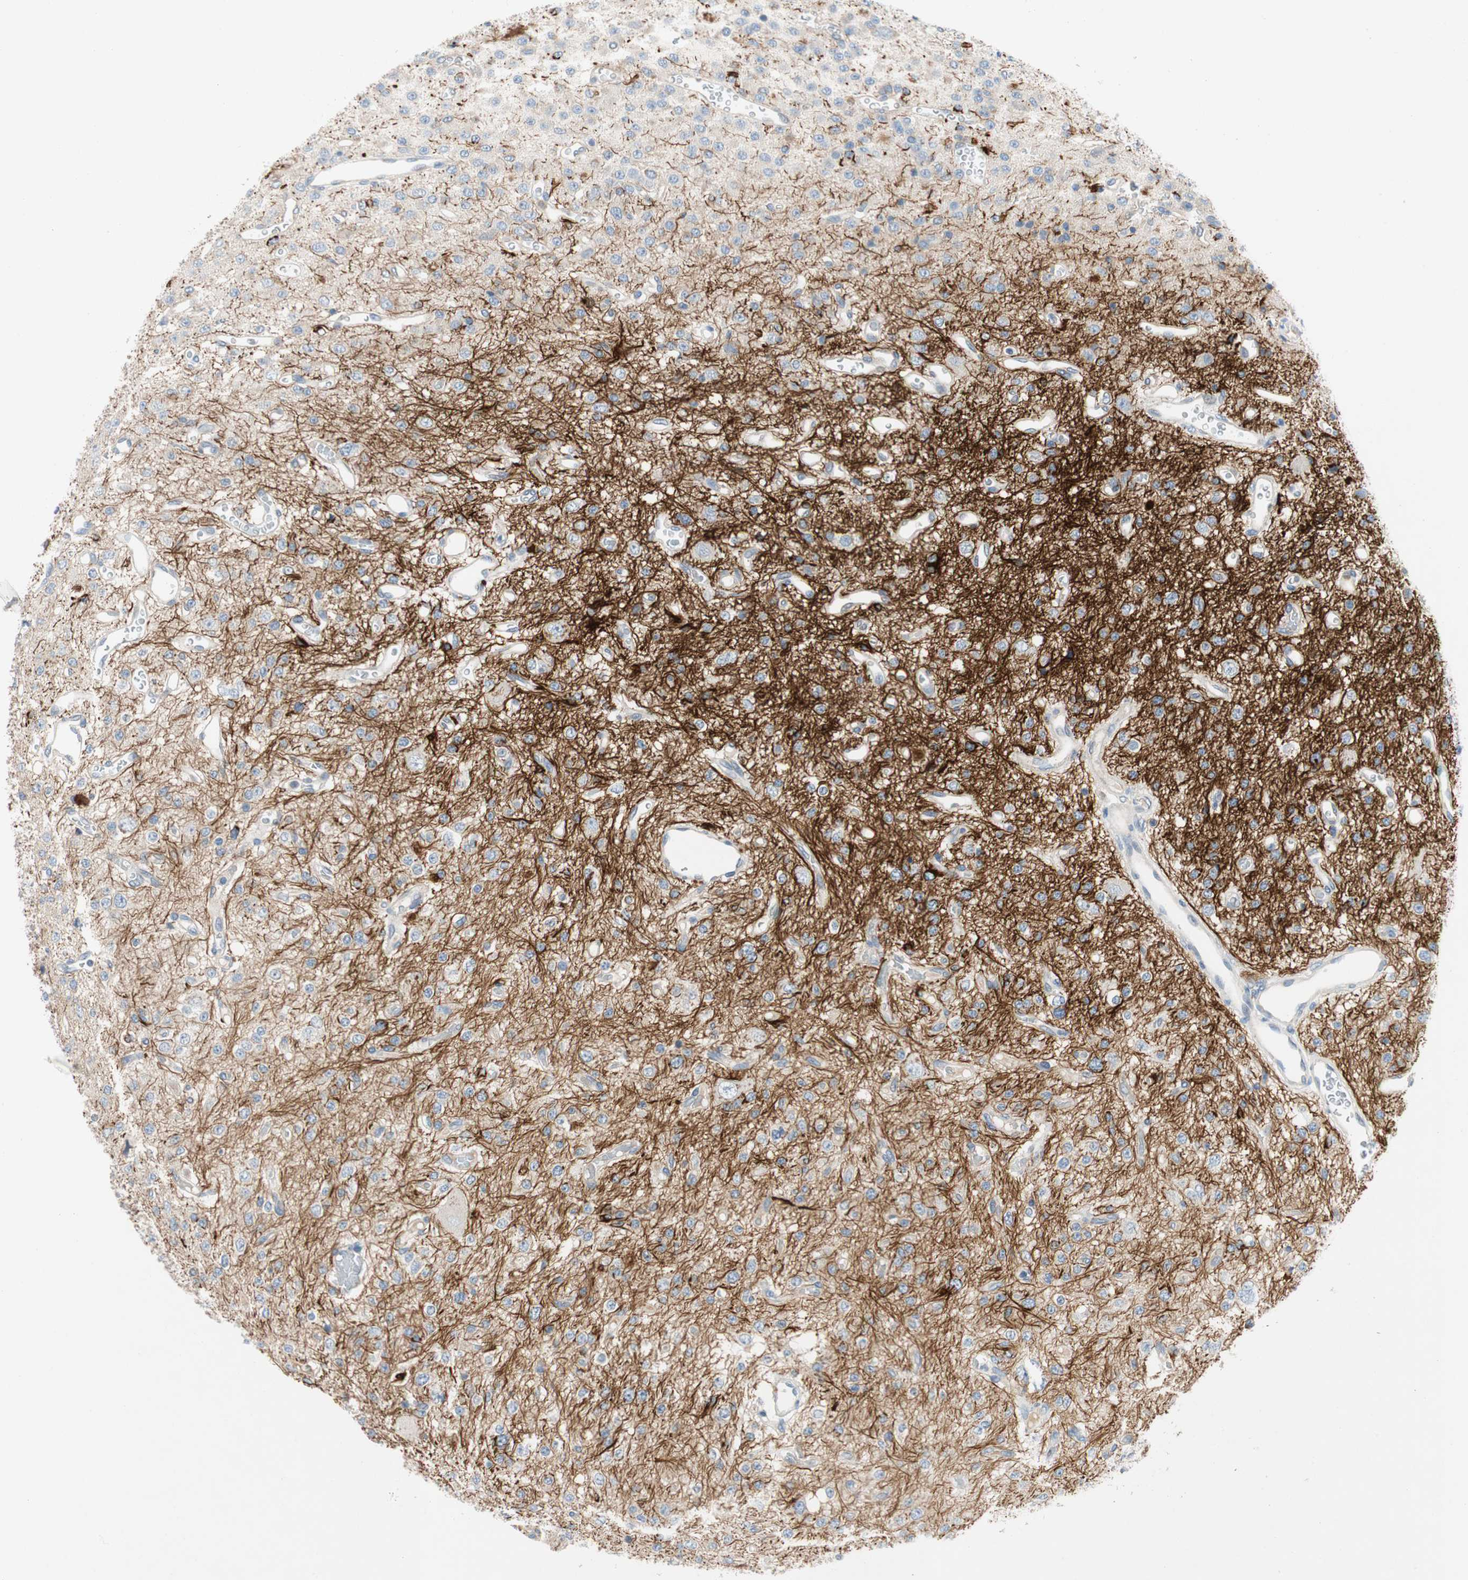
{"staining": {"intensity": "negative", "quantity": "none", "location": "none"}, "tissue": "glioma", "cell_type": "Tumor cells", "image_type": "cancer", "snomed": [{"axis": "morphology", "description": "Glioma, malignant, Low grade"}, {"axis": "topography", "description": "Brain"}], "caption": "Tumor cells are negative for brown protein staining in low-grade glioma (malignant). (Stains: DAB (3,3'-diaminobenzidine) immunohistochemistry with hematoxylin counter stain, Microscopy: brightfield microscopy at high magnification).", "gene": "RELB", "patient": {"sex": "male", "age": 38}}